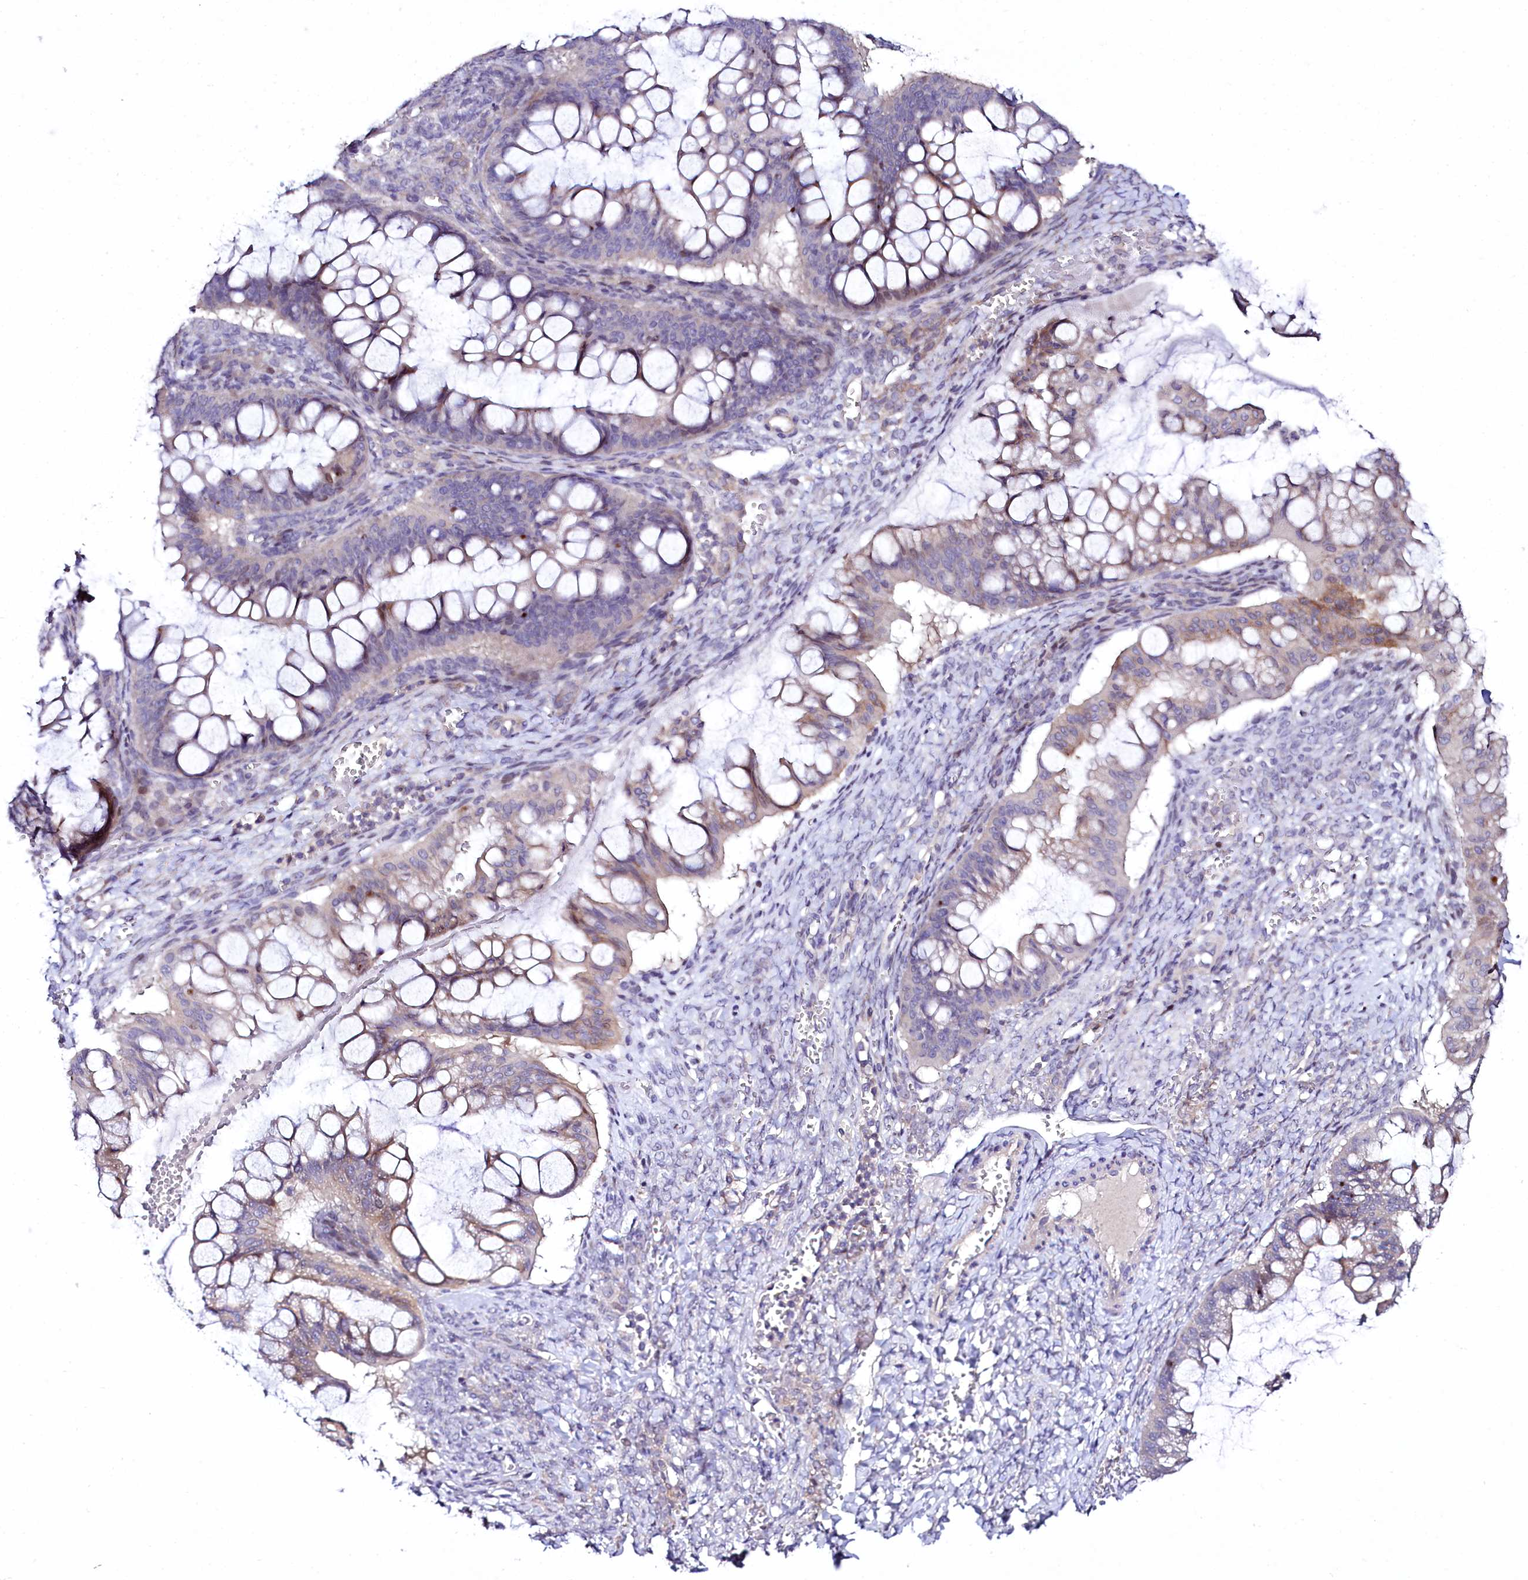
{"staining": {"intensity": "weak", "quantity": "<25%", "location": "cytoplasmic/membranous"}, "tissue": "ovarian cancer", "cell_type": "Tumor cells", "image_type": "cancer", "snomed": [{"axis": "morphology", "description": "Cystadenocarcinoma, mucinous, NOS"}, {"axis": "topography", "description": "Ovary"}], "caption": "Tumor cells are negative for brown protein staining in ovarian cancer (mucinous cystadenocarcinoma).", "gene": "ZC3H12C", "patient": {"sex": "female", "age": 73}}